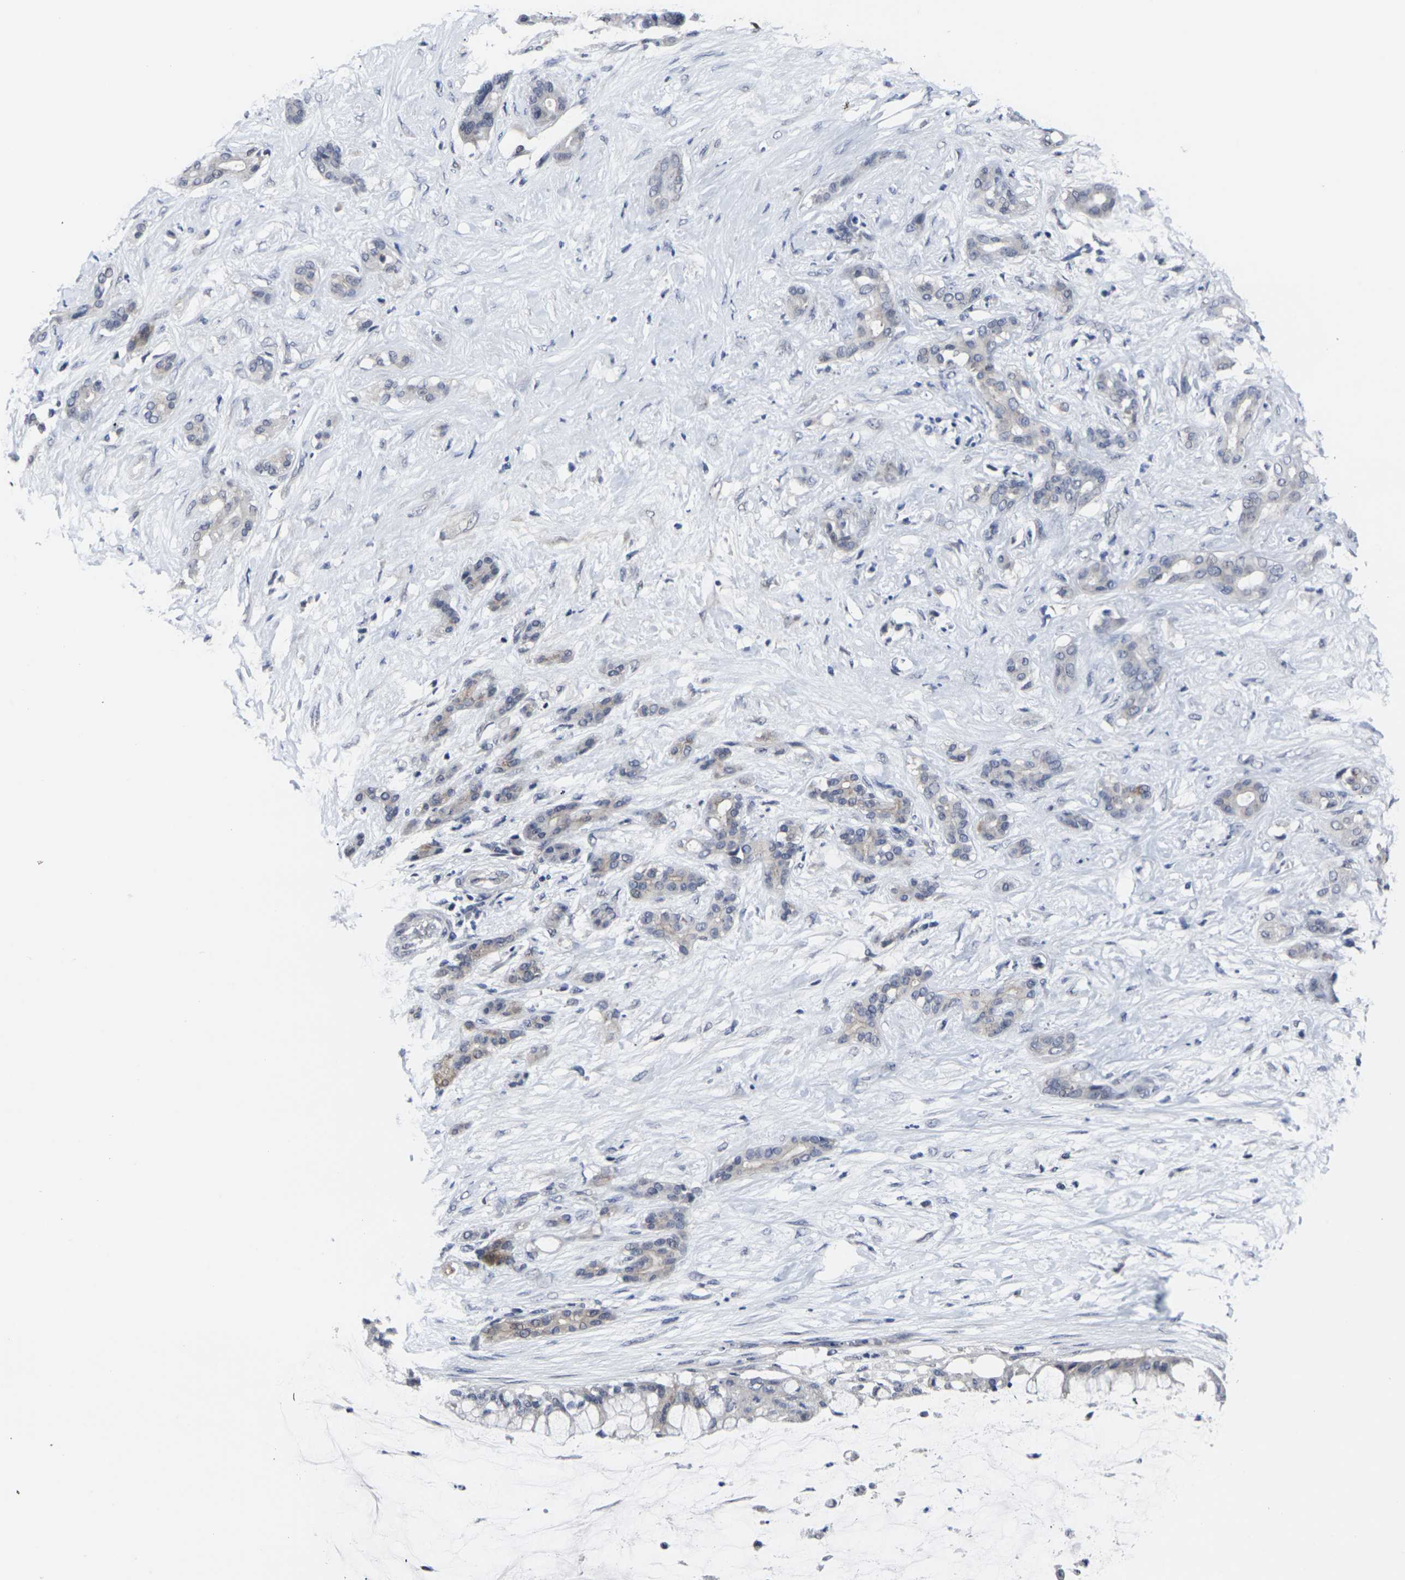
{"staining": {"intensity": "weak", "quantity": "<25%", "location": "cytoplasmic/membranous"}, "tissue": "pancreatic cancer", "cell_type": "Tumor cells", "image_type": "cancer", "snomed": [{"axis": "morphology", "description": "Adenocarcinoma, NOS"}, {"axis": "topography", "description": "Pancreas"}], "caption": "The image displays no staining of tumor cells in pancreatic cancer (adenocarcinoma). (Brightfield microscopy of DAB (3,3'-diaminobenzidine) immunohistochemistry at high magnification).", "gene": "MSANTD4", "patient": {"sex": "male", "age": 41}}